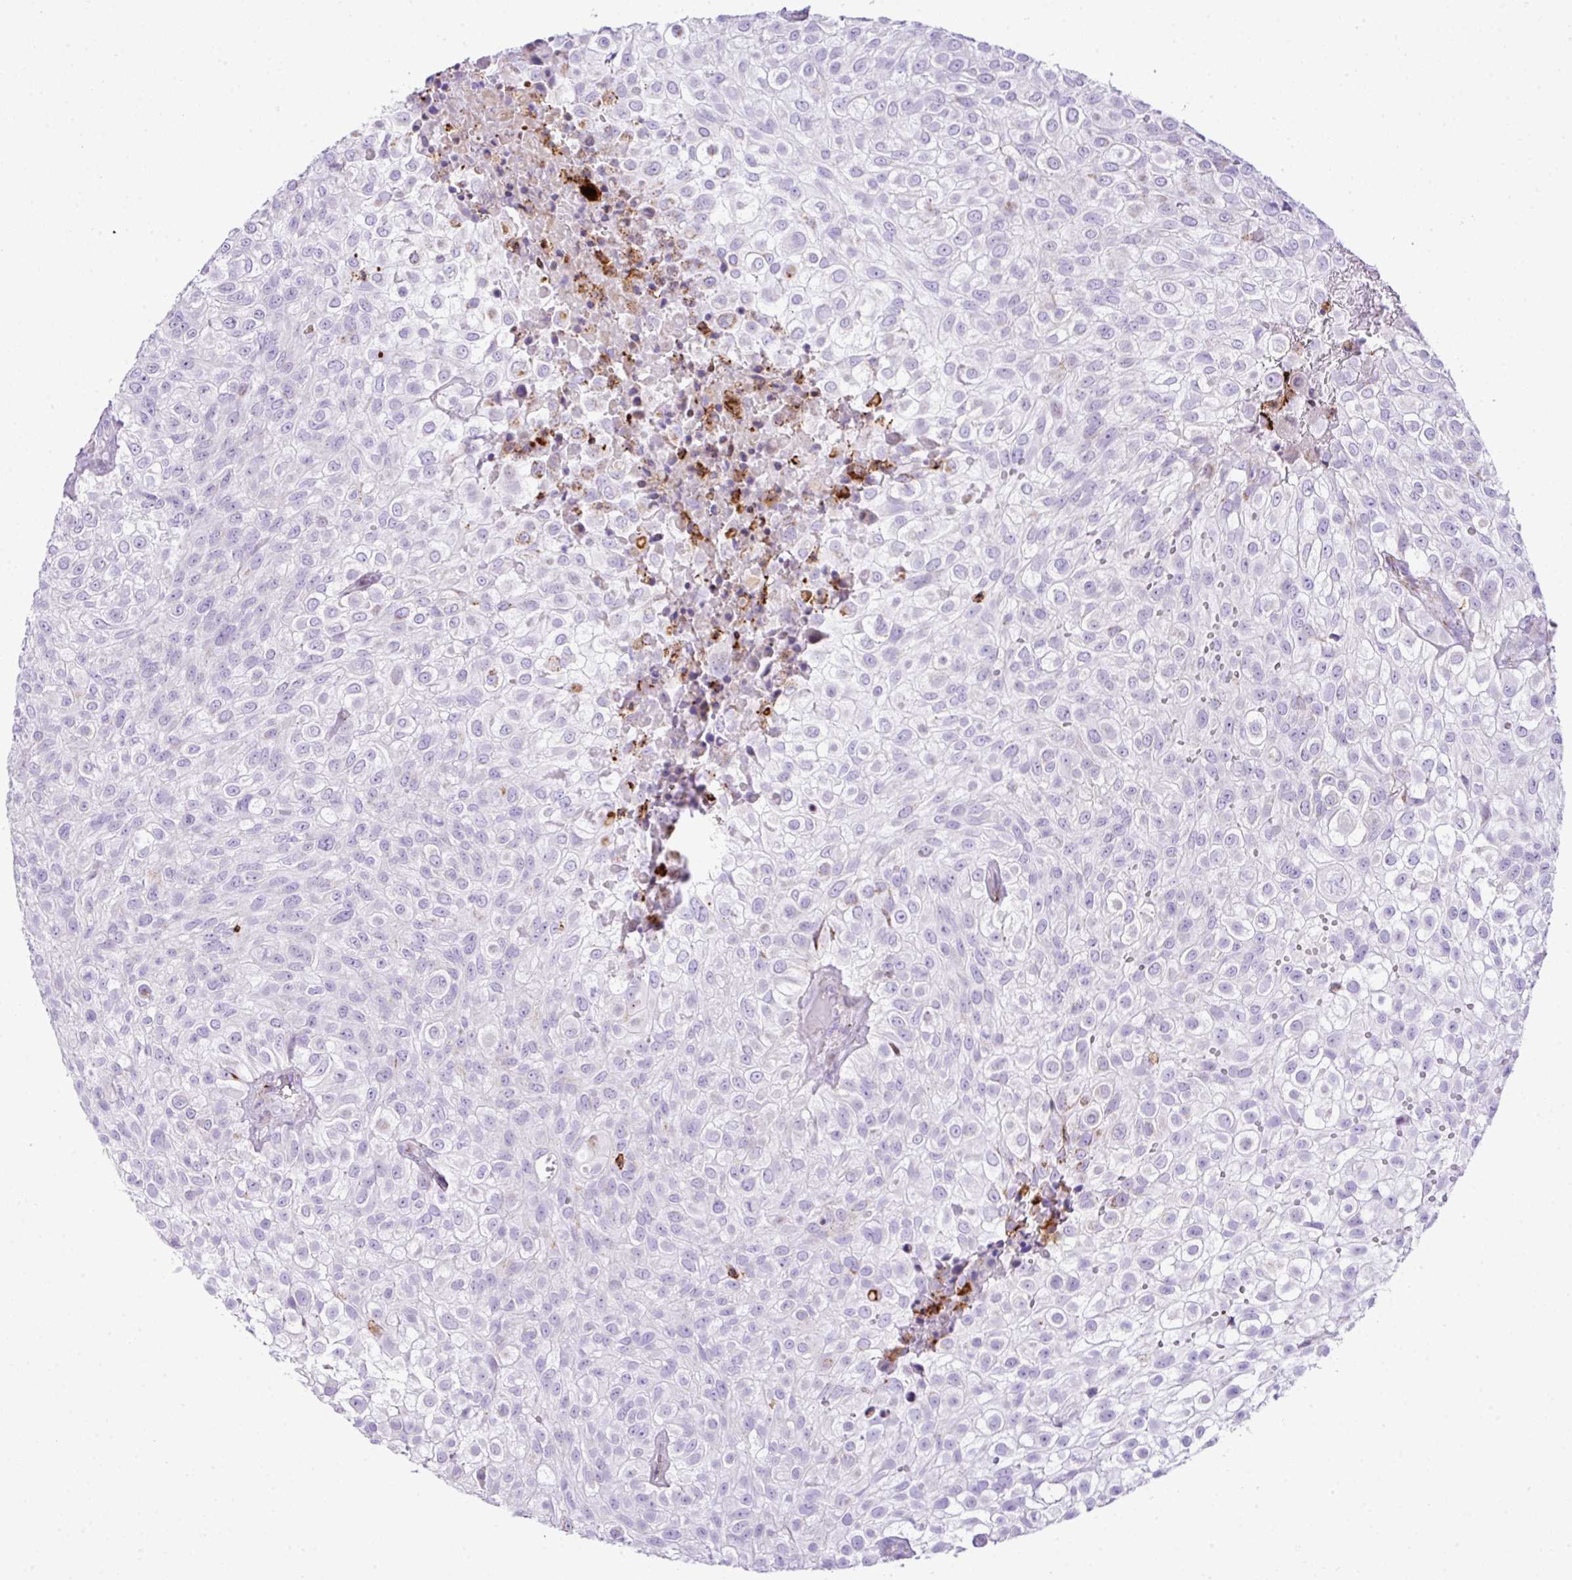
{"staining": {"intensity": "negative", "quantity": "none", "location": "none"}, "tissue": "urothelial cancer", "cell_type": "Tumor cells", "image_type": "cancer", "snomed": [{"axis": "morphology", "description": "Urothelial carcinoma, High grade"}, {"axis": "topography", "description": "Urinary bladder"}], "caption": "This is an IHC image of human urothelial carcinoma (high-grade). There is no staining in tumor cells.", "gene": "RCAN2", "patient": {"sex": "male", "age": 56}}